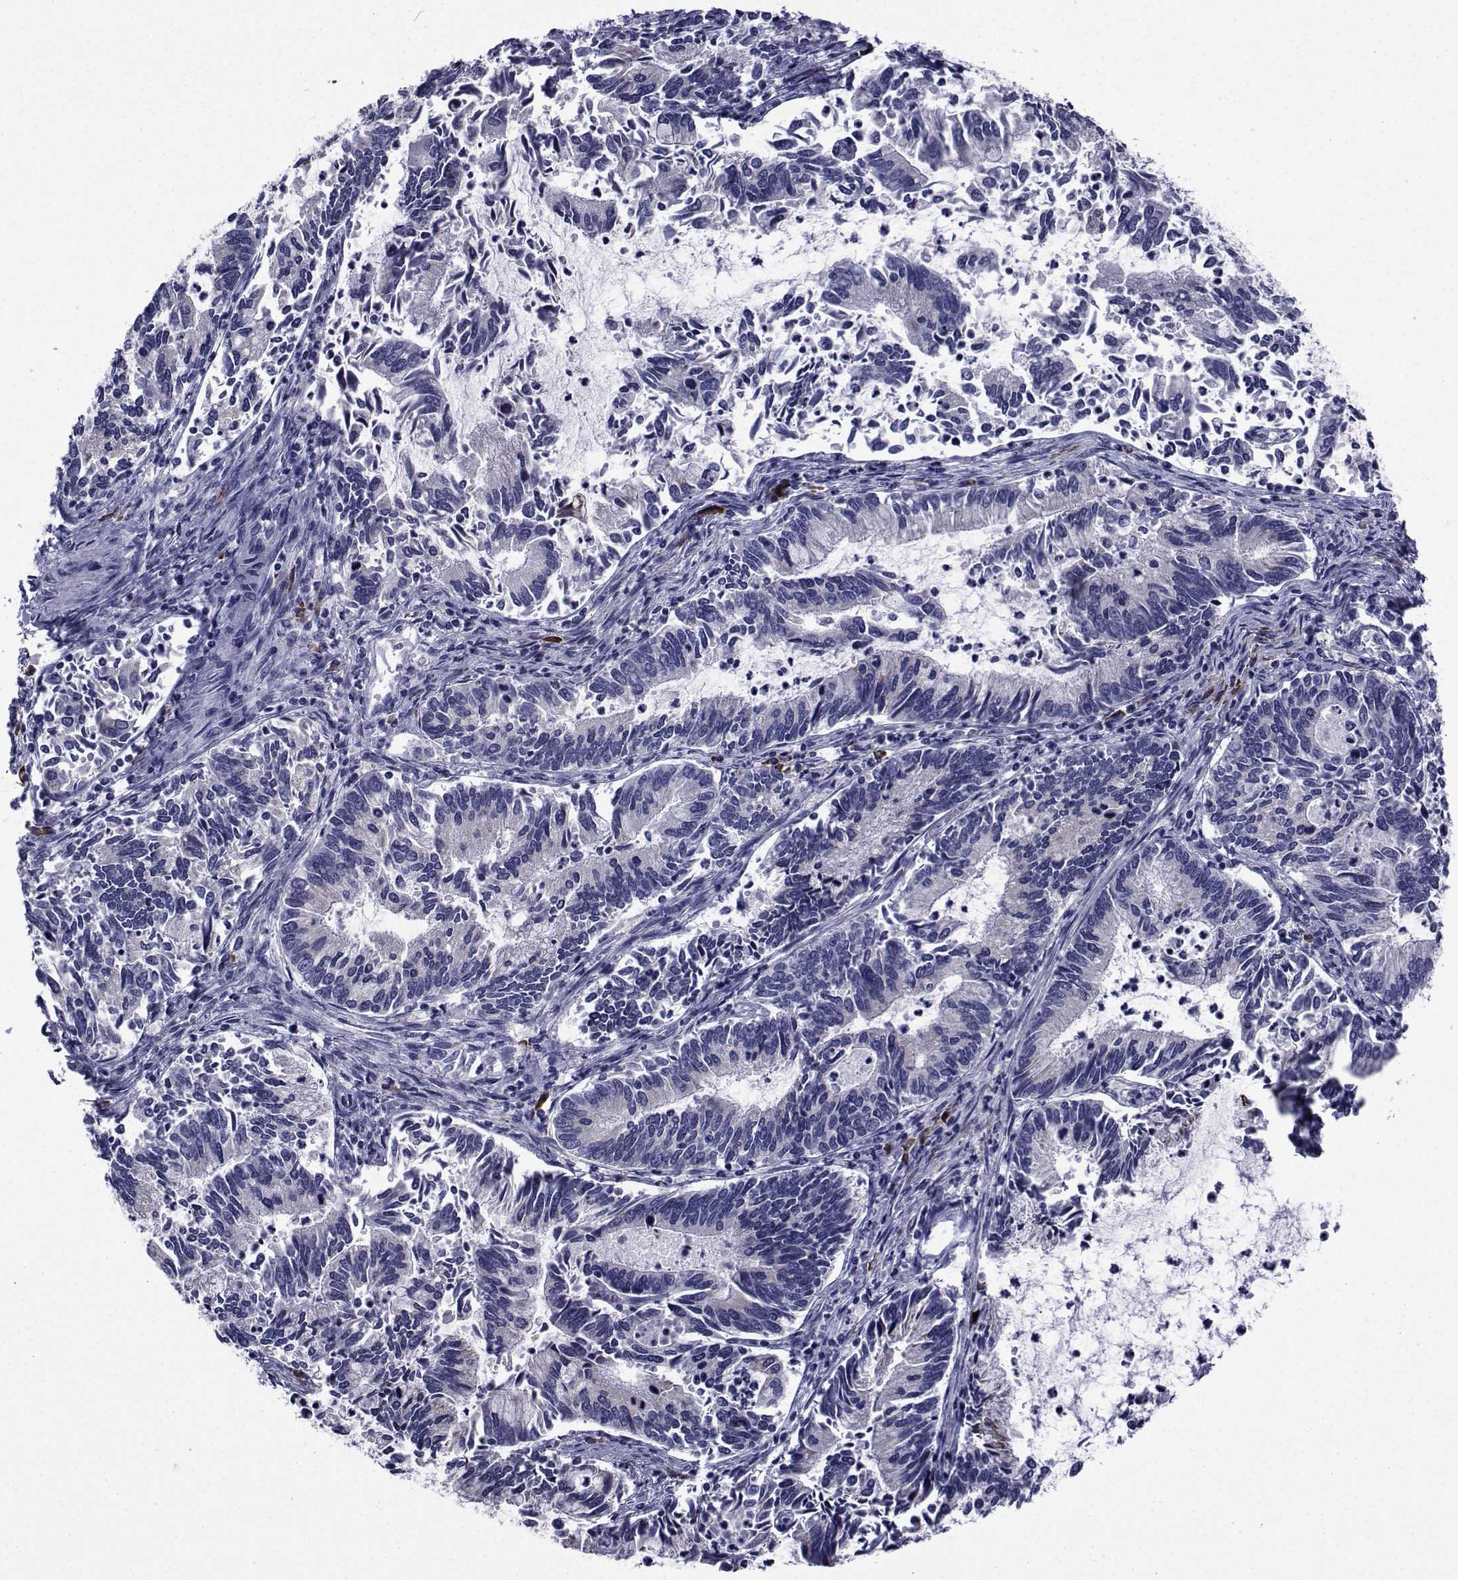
{"staining": {"intensity": "negative", "quantity": "none", "location": "none"}, "tissue": "cervical cancer", "cell_type": "Tumor cells", "image_type": "cancer", "snomed": [{"axis": "morphology", "description": "Adenocarcinoma, NOS"}, {"axis": "topography", "description": "Cervix"}], "caption": "Tumor cells show no significant protein positivity in adenocarcinoma (cervical).", "gene": "ROPN1", "patient": {"sex": "female", "age": 42}}